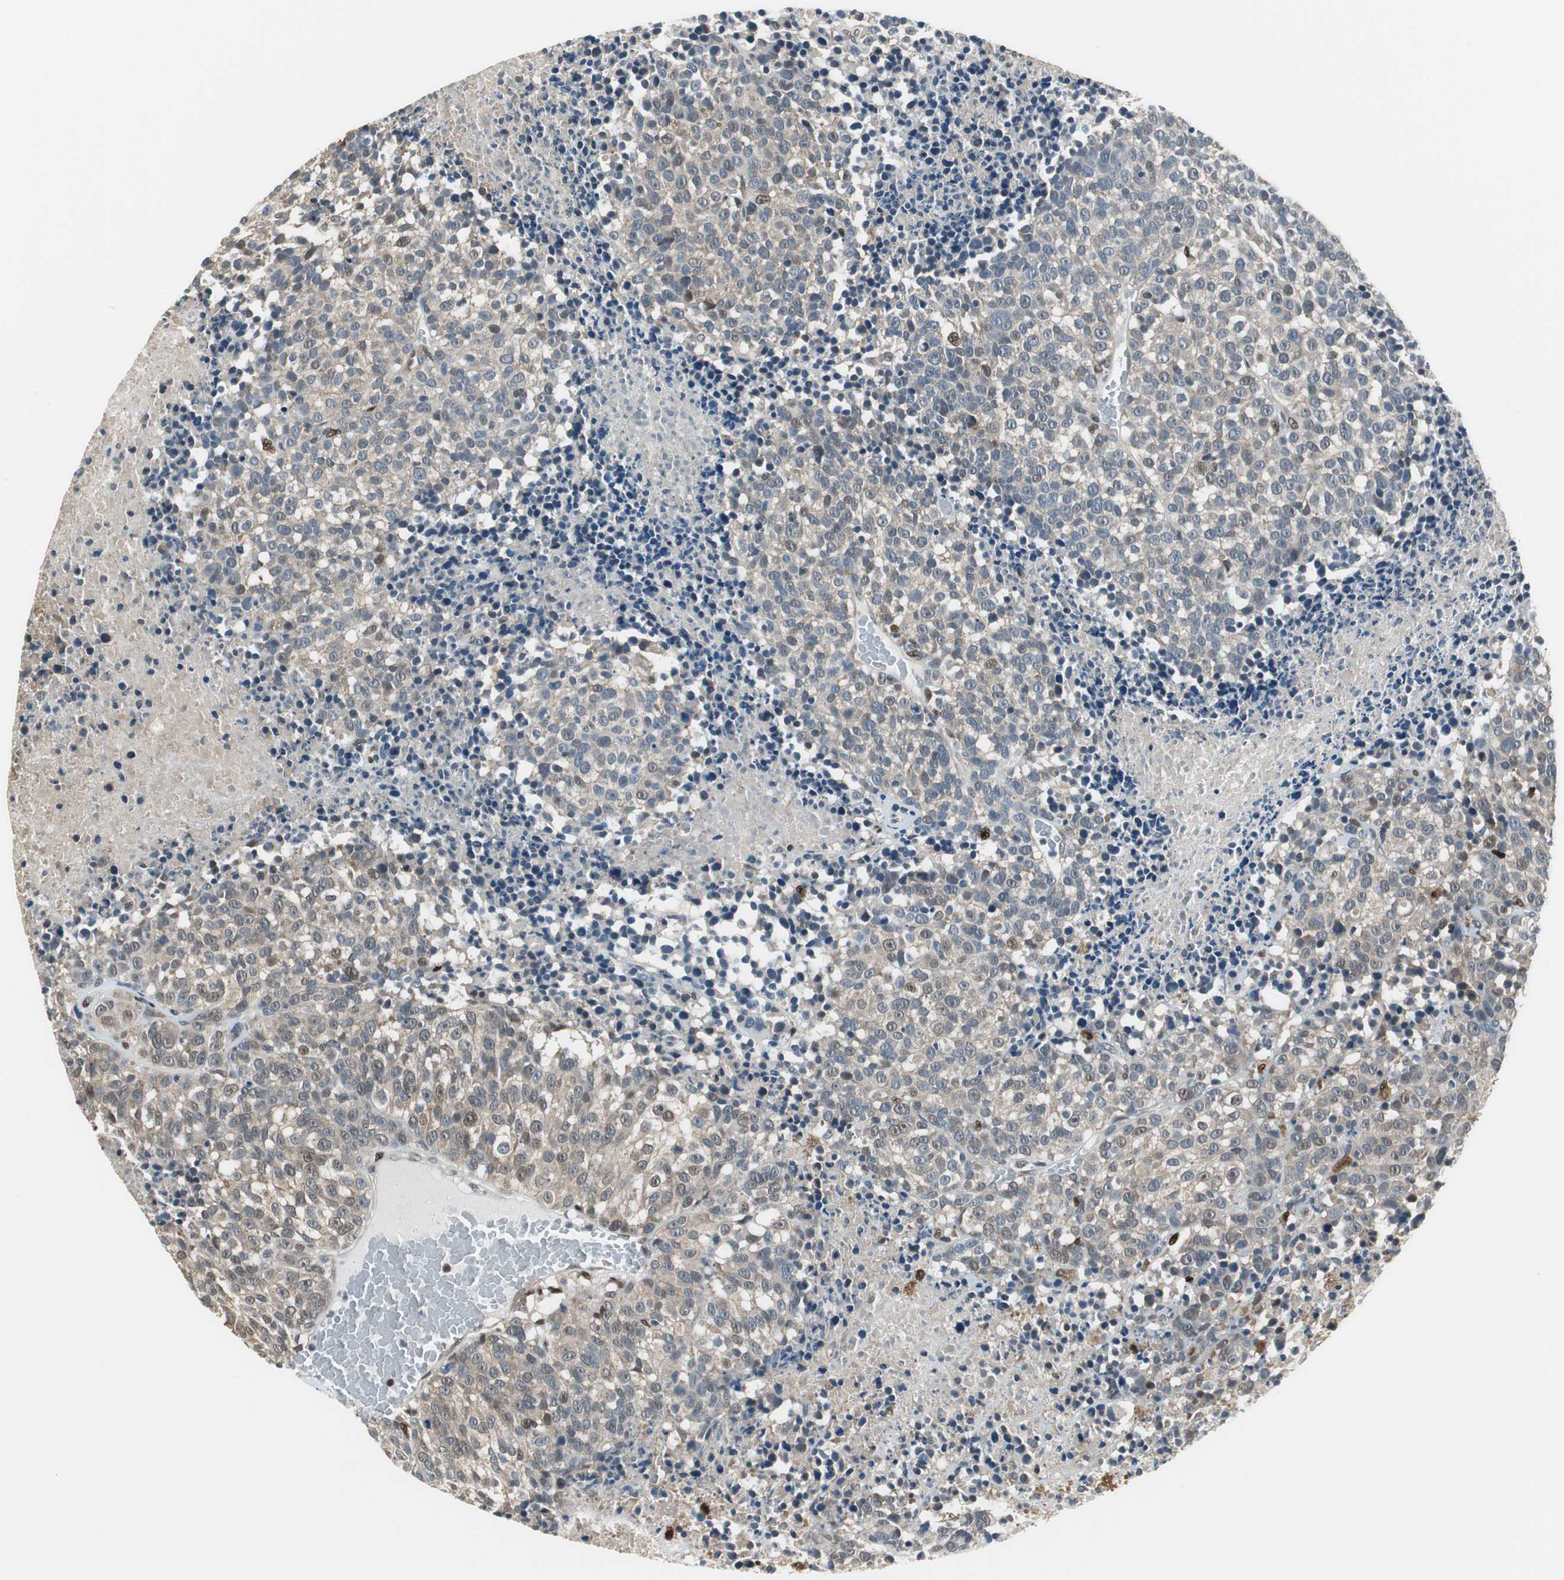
{"staining": {"intensity": "weak", "quantity": "25%-75%", "location": "cytoplasmic/membranous,nuclear"}, "tissue": "melanoma", "cell_type": "Tumor cells", "image_type": "cancer", "snomed": [{"axis": "morphology", "description": "Malignant melanoma, Metastatic site"}, {"axis": "topography", "description": "Cerebral cortex"}], "caption": "Protein staining reveals weak cytoplasmic/membranous and nuclear staining in about 25%-75% of tumor cells in melanoma.", "gene": "MAFB", "patient": {"sex": "female", "age": 52}}